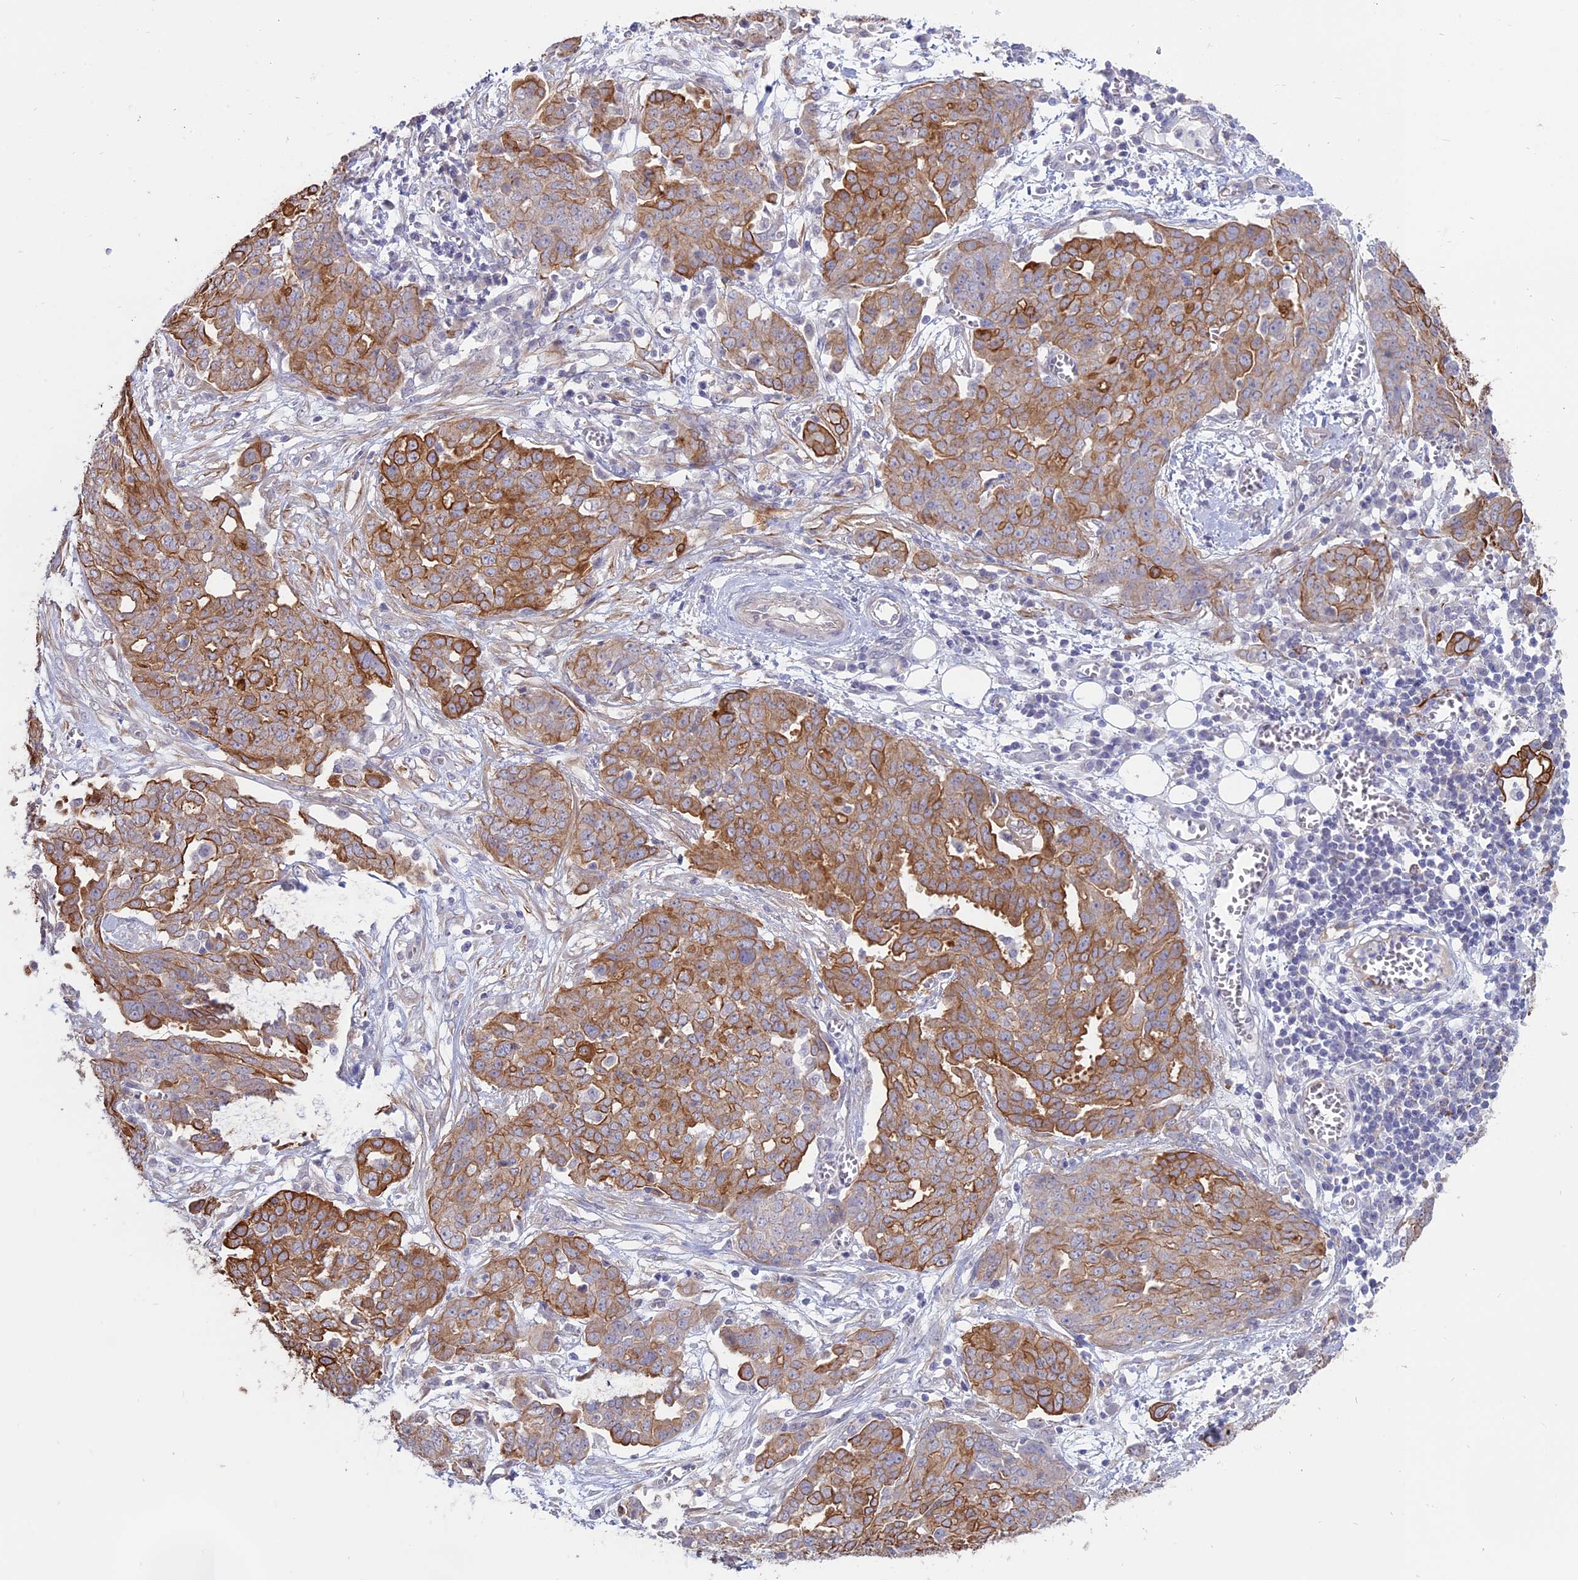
{"staining": {"intensity": "moderate", "quantity": ">75%", "location": "cytoplasmic/membranous"}, "tissue": "ovarian cancer", "cell_type": "Tumor cells", "image_type": "cancer", "snomed": [{"axis": "morphology", "description": "Cystadenocarcinoma, serous, NOS"}, {"axis": "topography", "description": "Soft tissue"}, {"axis": "topography", "description": "Ovary"}], "caption": "High-magnification brightfield microscopy of serous cystadenocarcinoma (ovarian) stained with DAB (3,3'-diaminobenzidine) (brown) and counterstained with hematoxylin (blue). tumor cells exhibit moderate cytoplasmic/membranous staining is identified in approximately>75% of cells.", "gene": "MYO5B", "patient": {"sex": "female", "age": 57}}